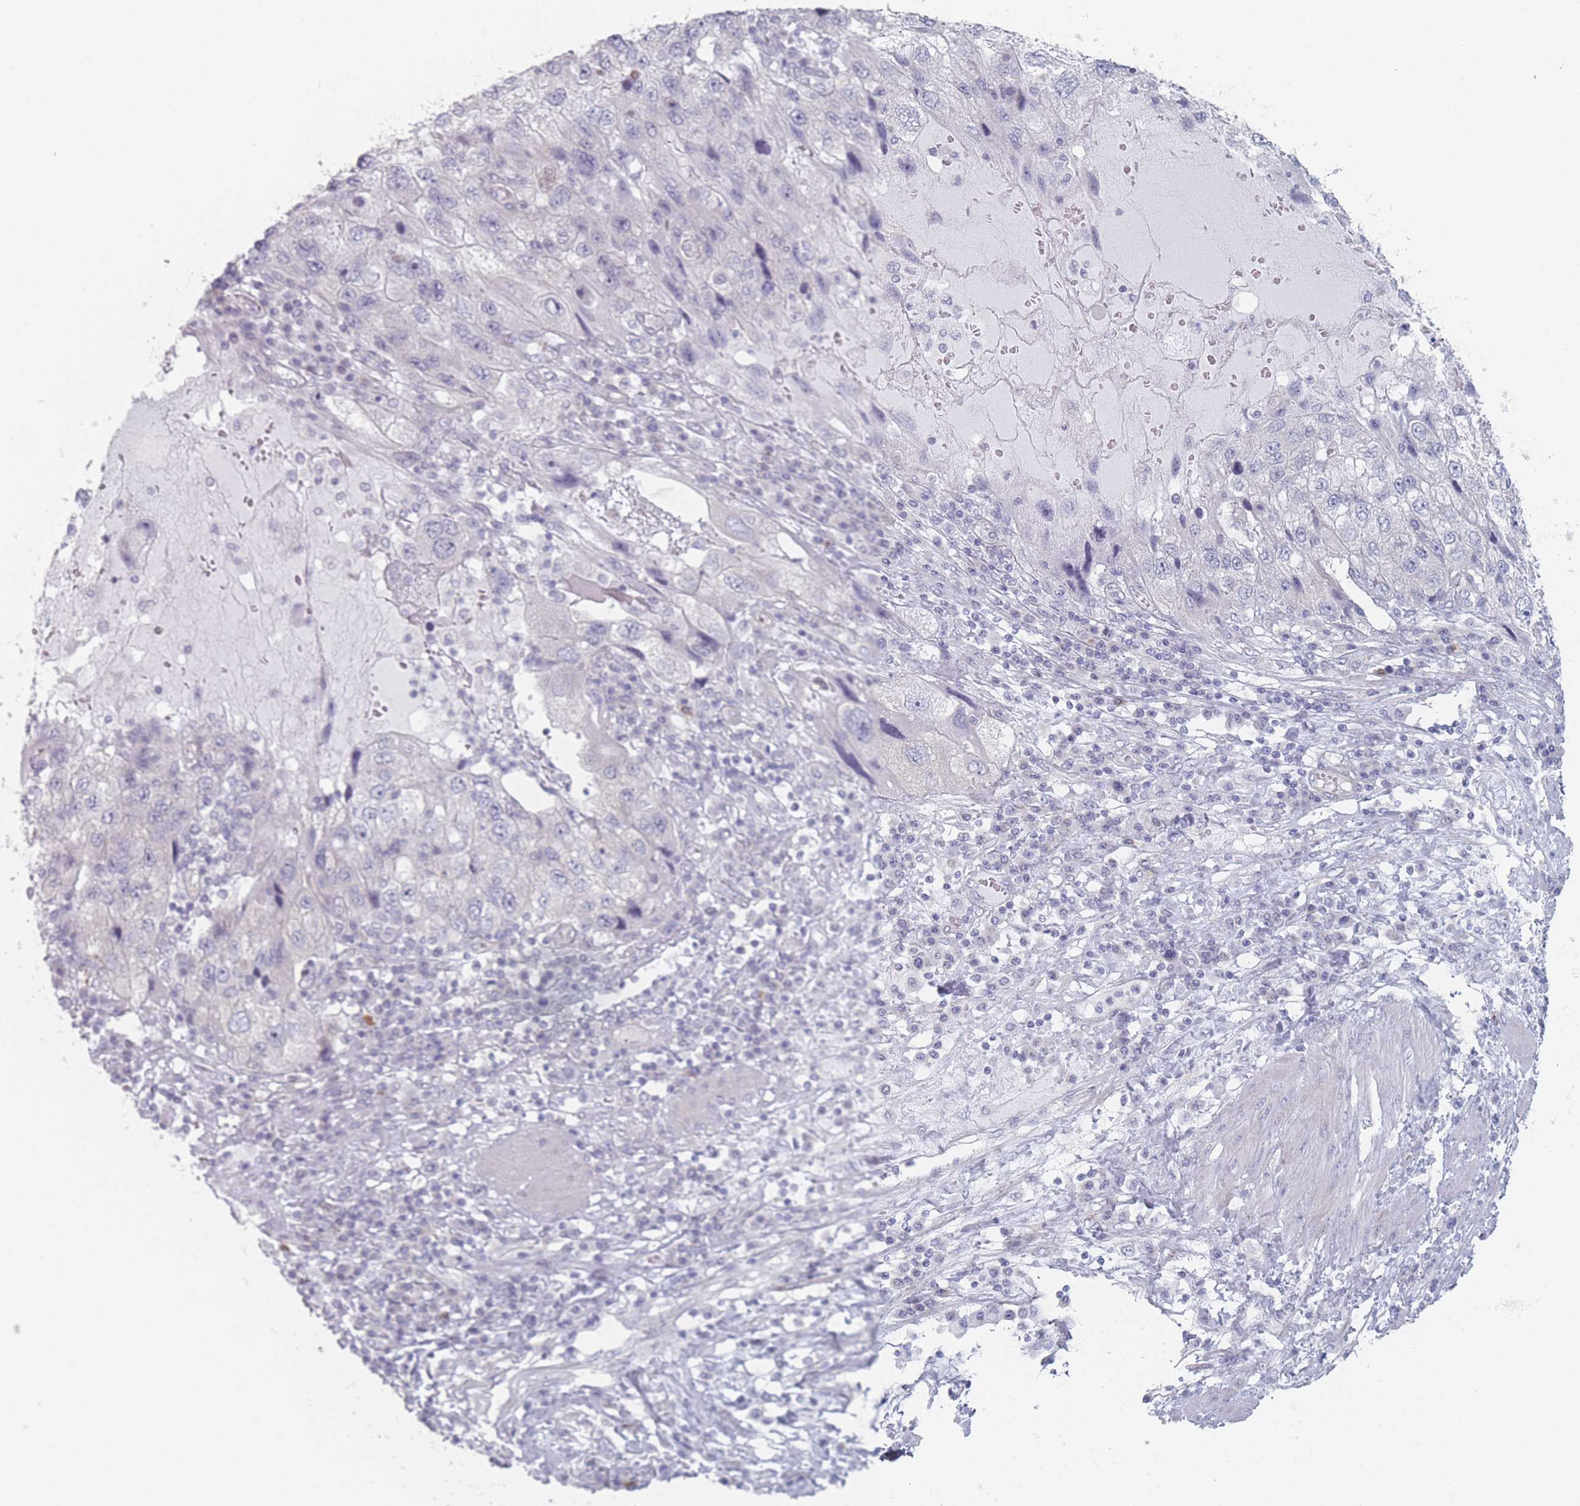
{"staining": {"intensity": "negative", "quantity": "none", "location": "none"}, "tissue": "endometrial cancer", "cell_type": "Tumor cells", "image_type": "cancer", "snomed": [{"axis": "morphology", "description": "Adenocarcinoma, NOS"}, {"axis": "topography", "description": "Endometrium"}], "caption": "Immunohistochemistry (IHC) histopathology image of human adenocarcinoma (endometrial) stained for a protein (brown), which displays no staining in tumor cells.", "gene": "RNF4", "patient": {"sex": "female", "age": 49}}